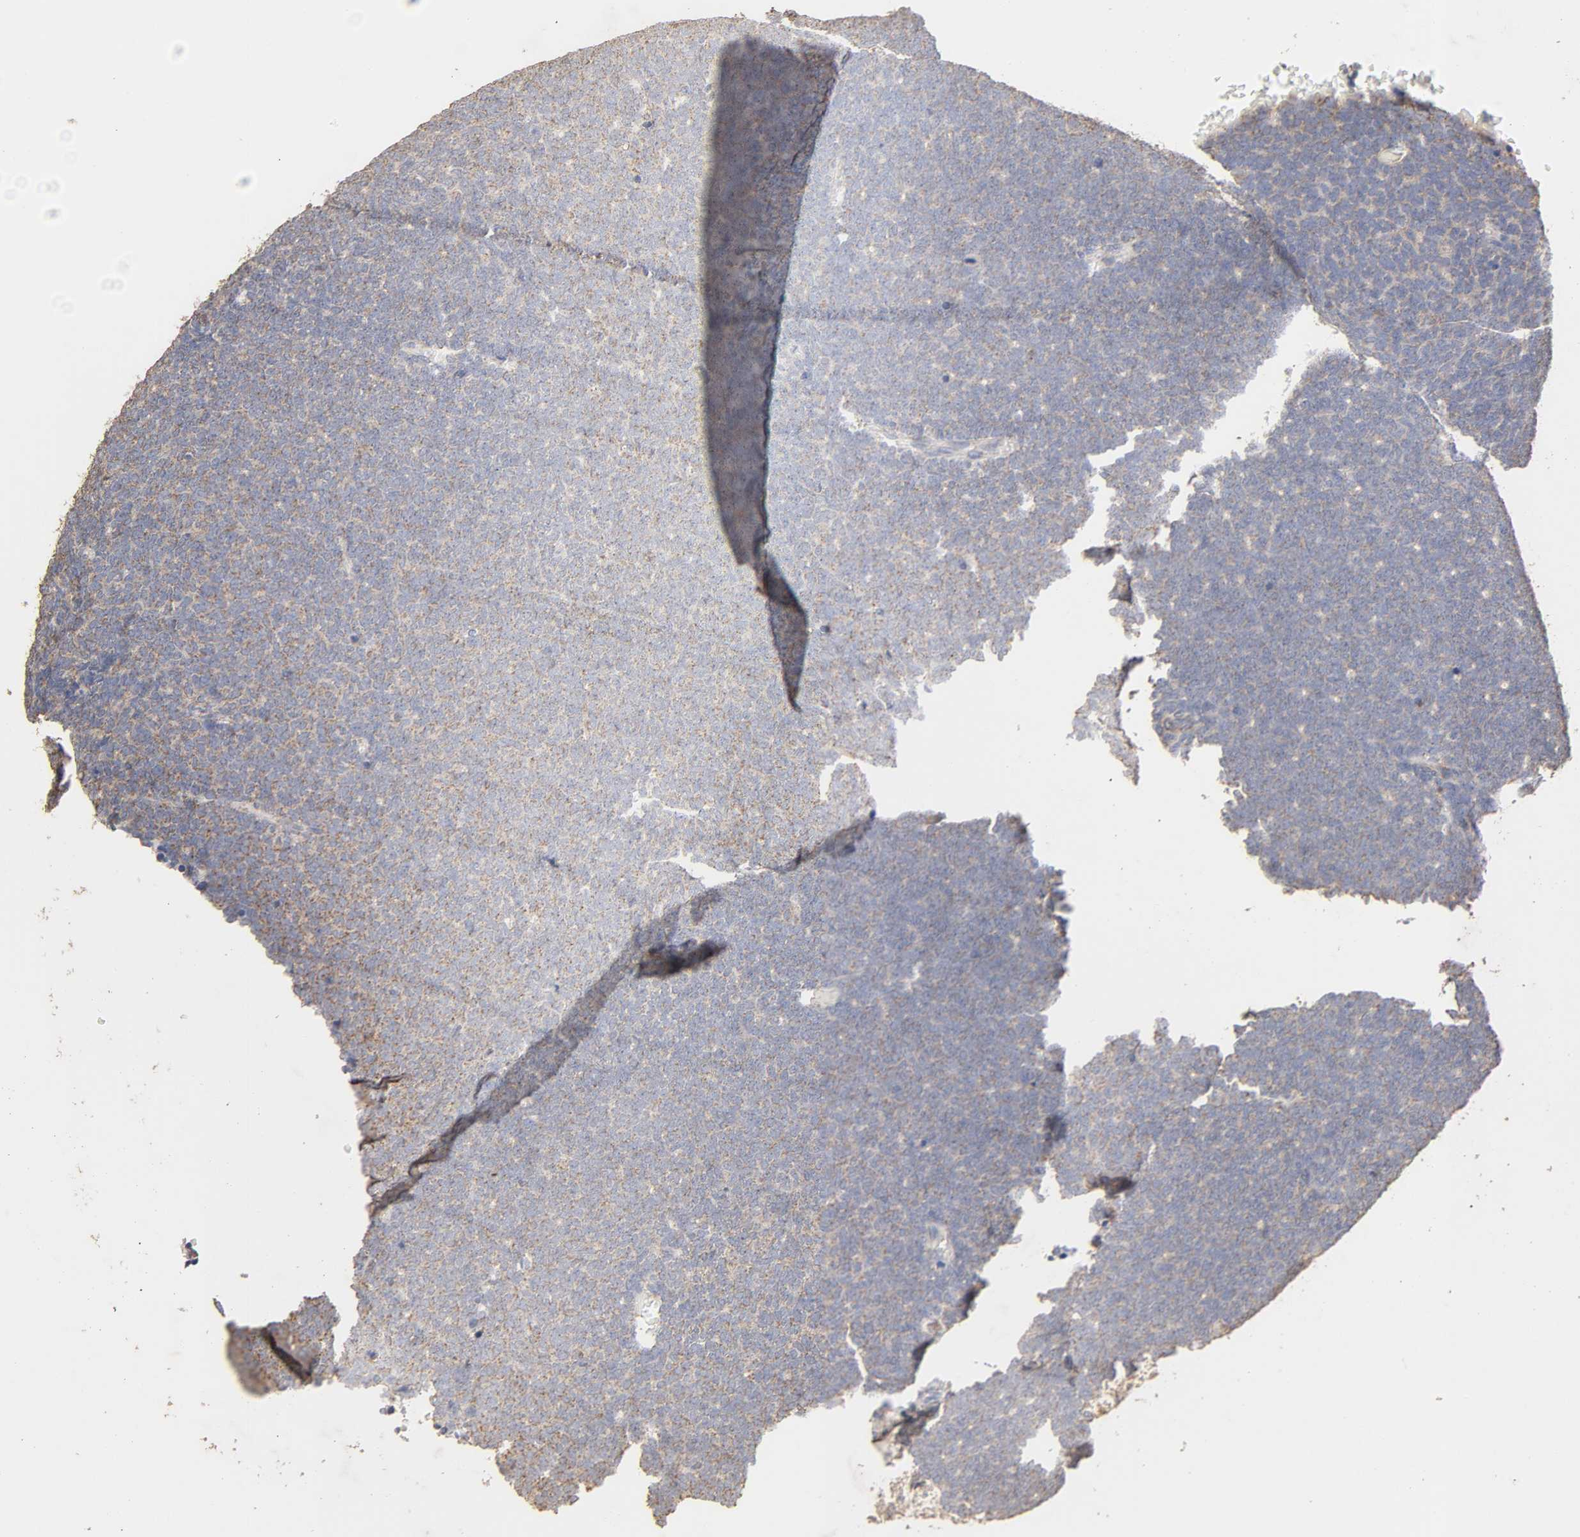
{"staining": {"intensity": "weak", "quantity": "25%-75%", "location": "cytoplasmic/membranous"}, "tissue": "renal cancer", "cell_type": "Tumor cells", "image_type": "cancer", "snomed": [{"axis": "morphology", "description": "Neoplasm, malignant, NOS"}, {"axis": "topography", "description": "Kidney"}], "caption": "Weak cytoplasmic/membranous expression is seen in about 25%-75% of tumor cells in renal cancer.", "gene": "CYCS", "patient": {"sex": "male", "age": 28}}